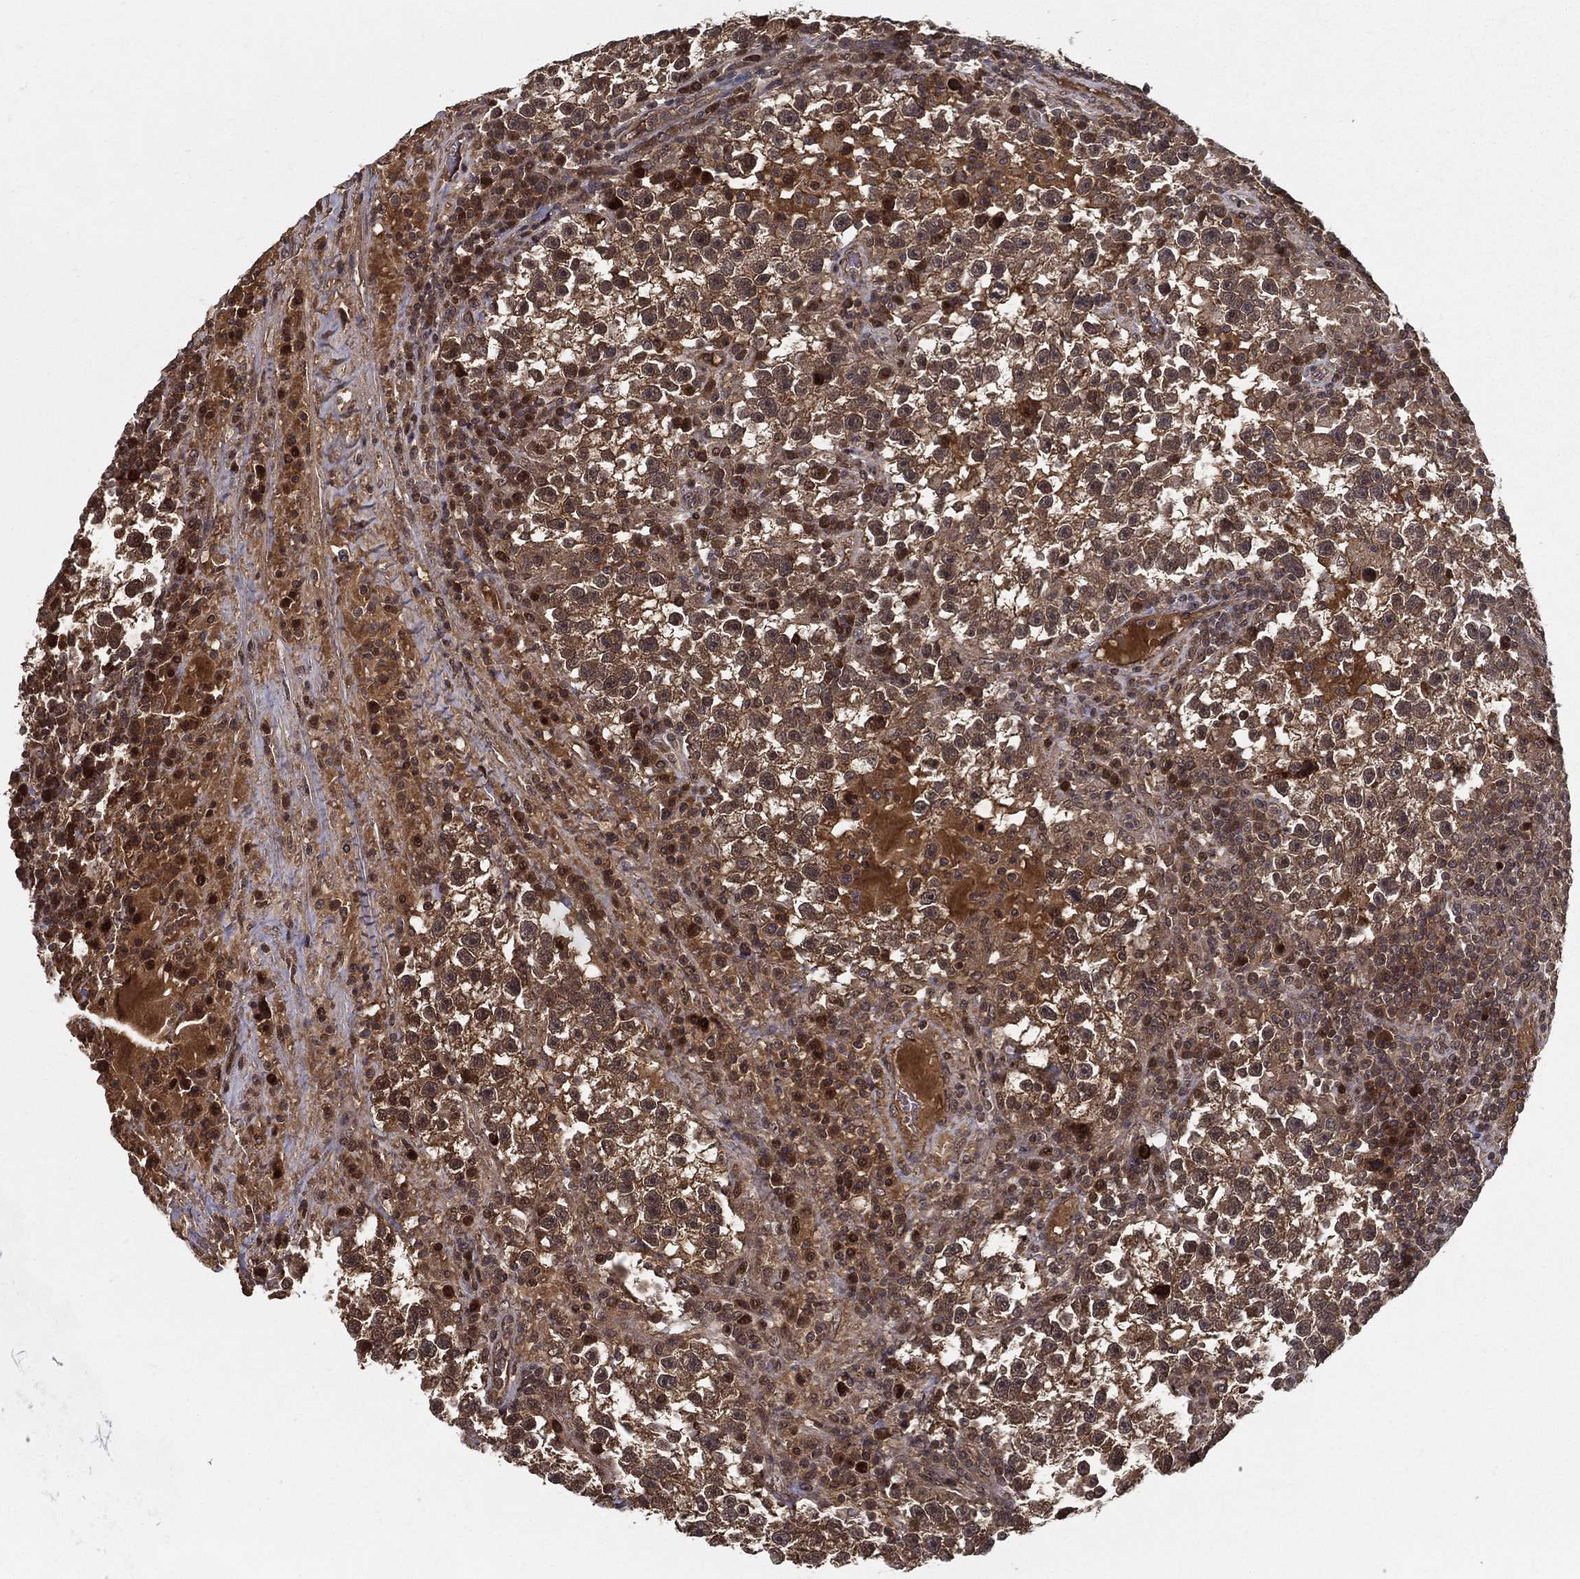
{"staining": {"intensity": "moderate", "quantity": "25%-75%", "location": "cytoplasmic/membranous,nuclear"}, "tissue": "testis cancer", "cell_type": "Tumor cells", "image_type": "cancer", "snomed": [{"axis": "morphology", "description": "Seminoma, NOS"}, {"axis": "topography", "description": "Testis"}], "caption": "An immunohistochemistry (IHC) histopathology image of neoplastic tissue is shown. Protein staining in brown shows moderate cytoplasmic/membranous and nuclear positivity in seminoma (testis) within tumor cells. (Brightfield microscopy of DAB IHC at high magnification).", "gene": "SLC6A6", "patient": {"sex": "male", "age": 47}}